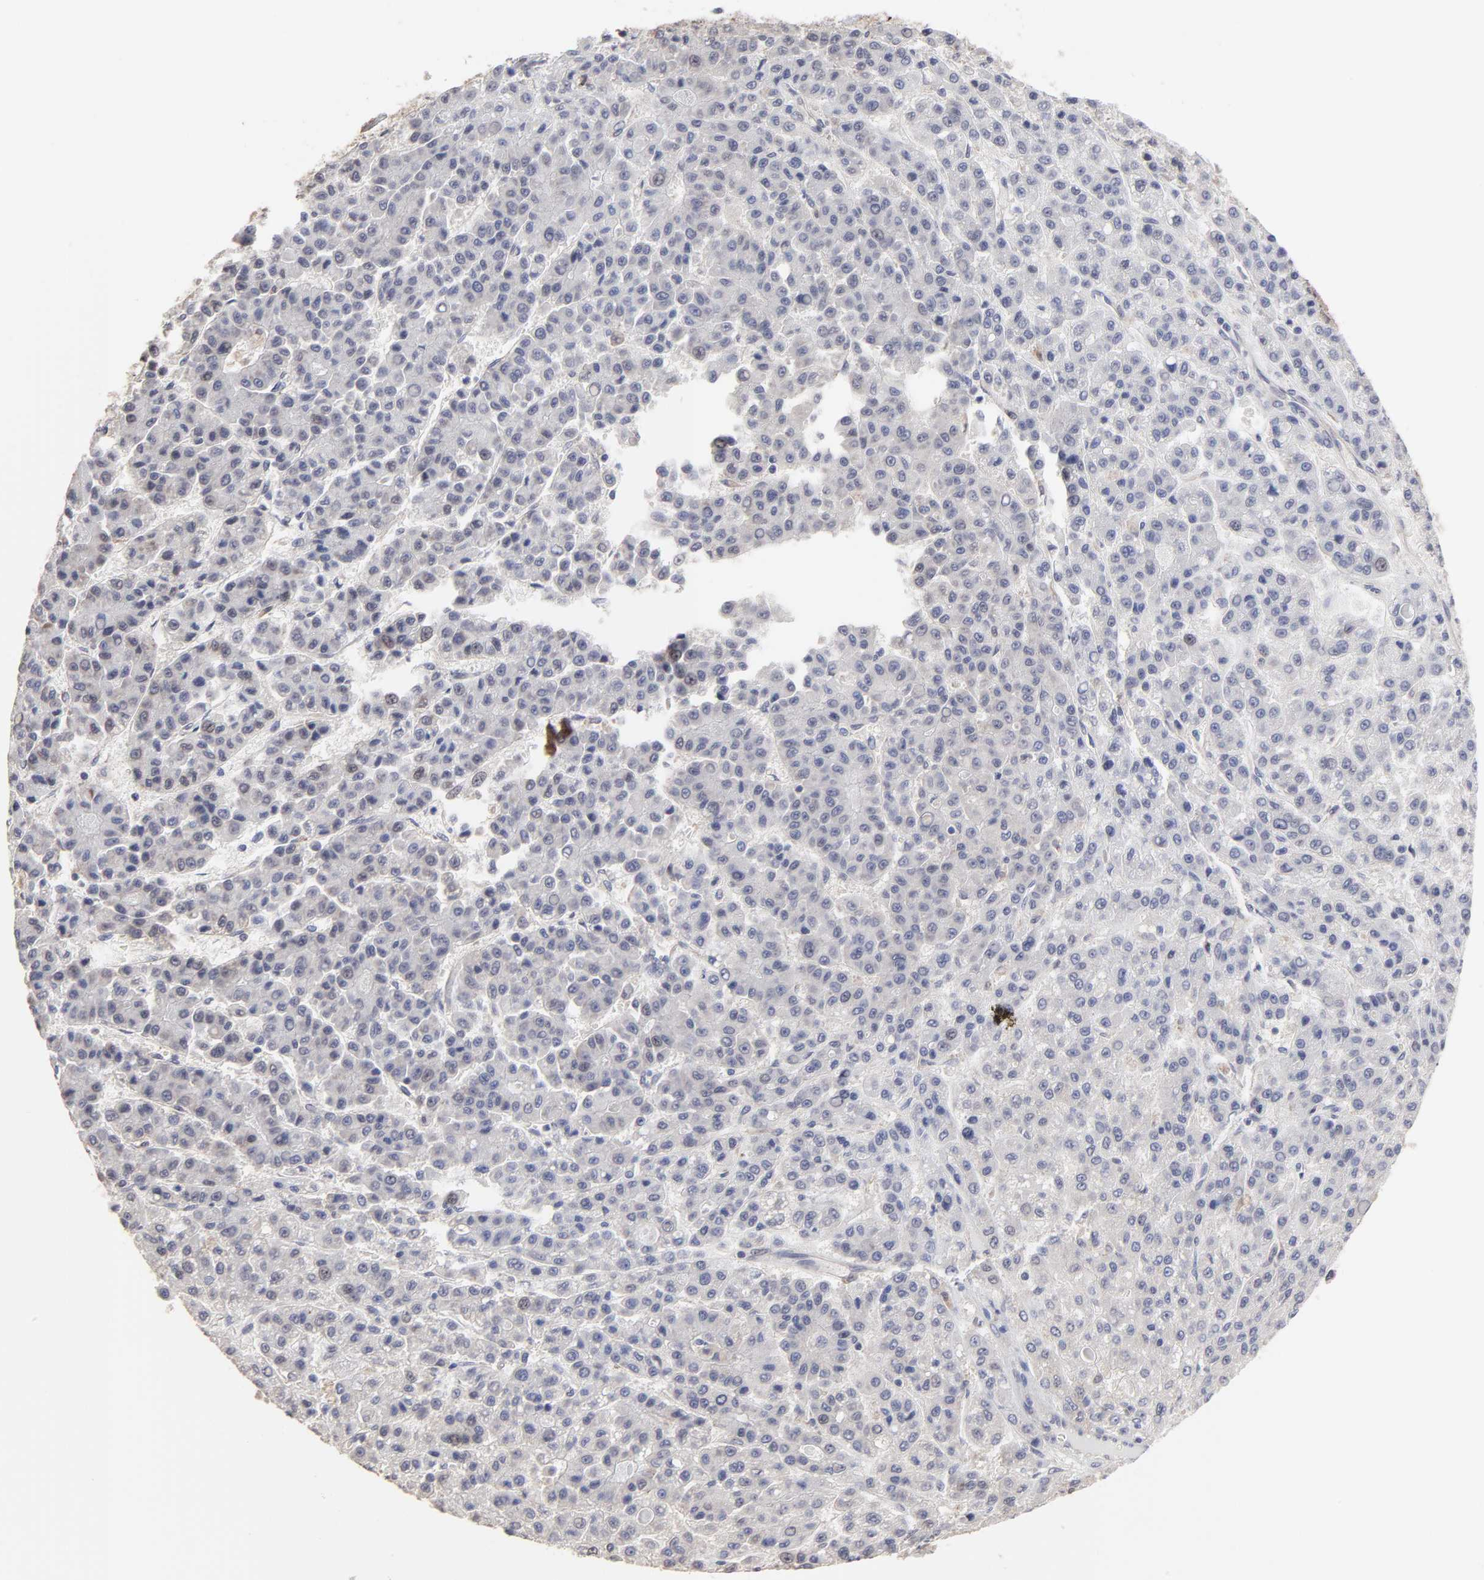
{"staining": {"intensity": "negative", "quantity": "none", "location": "none"}, "tissue": "liver cancer", "cell_type": "Tumor cells", "image_type": "cancer", "snomed": [{"axis": "morphology", "description": "Carcinoma, Hepatocellular, NOS"}, {"axis": "topography", "description": "Liver"}], "caption": "This is a histopathology image of immunohistochemistry staining of liver hepatocellular carcinoma, which shows no expression in tumor cells. (Brightfield microscopy of DAB IHC at high magnification).", "gene": "CCT2", "patient": {"sex": "male", "age": 70}}